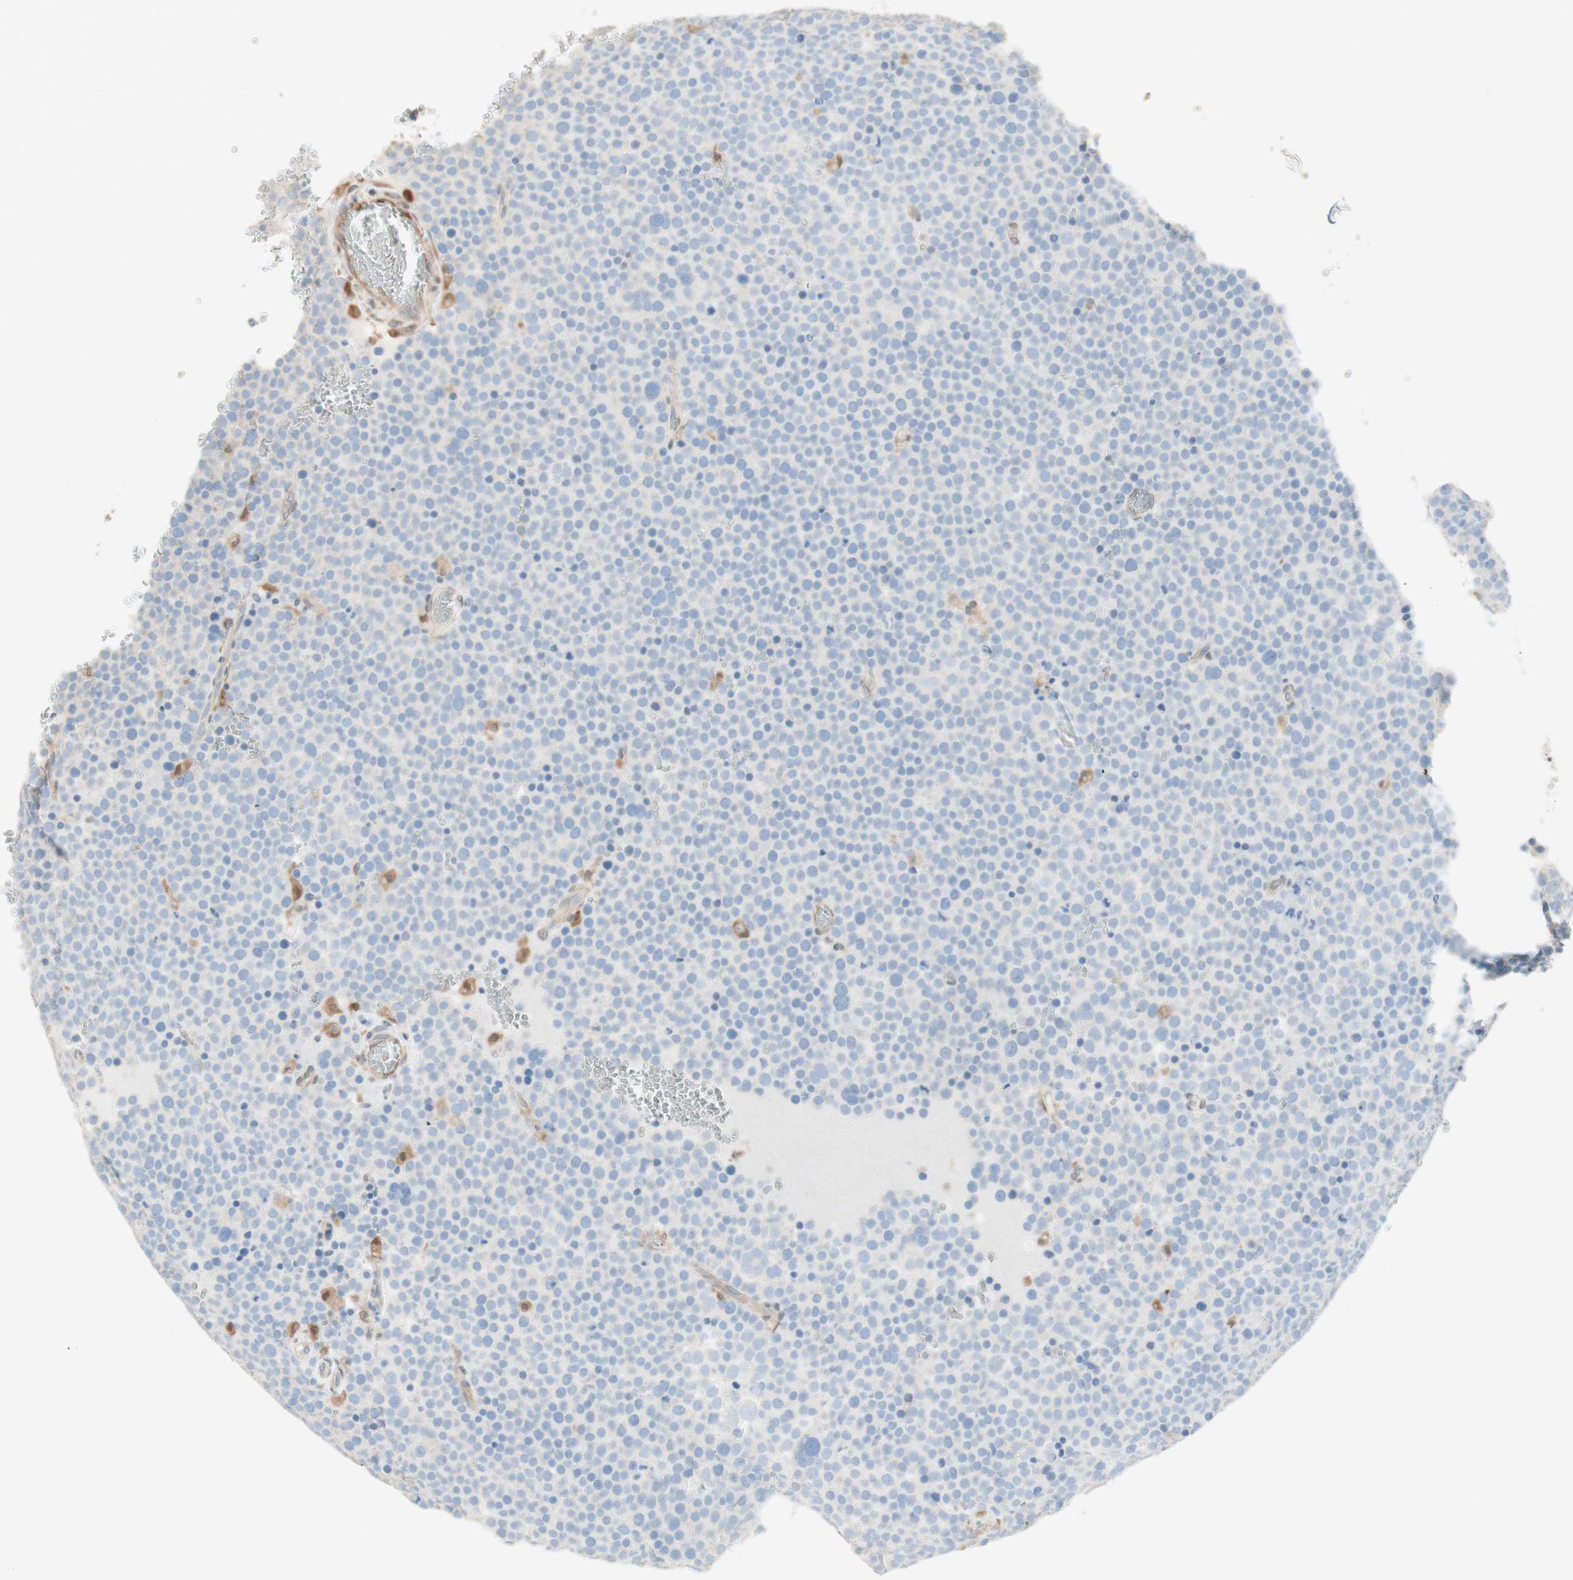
{"staining": {"intensity": "negative", "quantity": "none", "location": "none"}, "tissue": "testis cancer", "cell_type": "Tumor cells", "image_type": "cancer", "snomed": [{"axis": "morphology", "description": "Seminoma, NOS"}, {"axis": "topography", "description": "Testis"}], "caption": "Testis cancer (seminoma) was stained to show a protein in brown. There is no significant expression in tumor cells.", "gene": "COMT", "patient": {"sex": "male", "age": 71}}